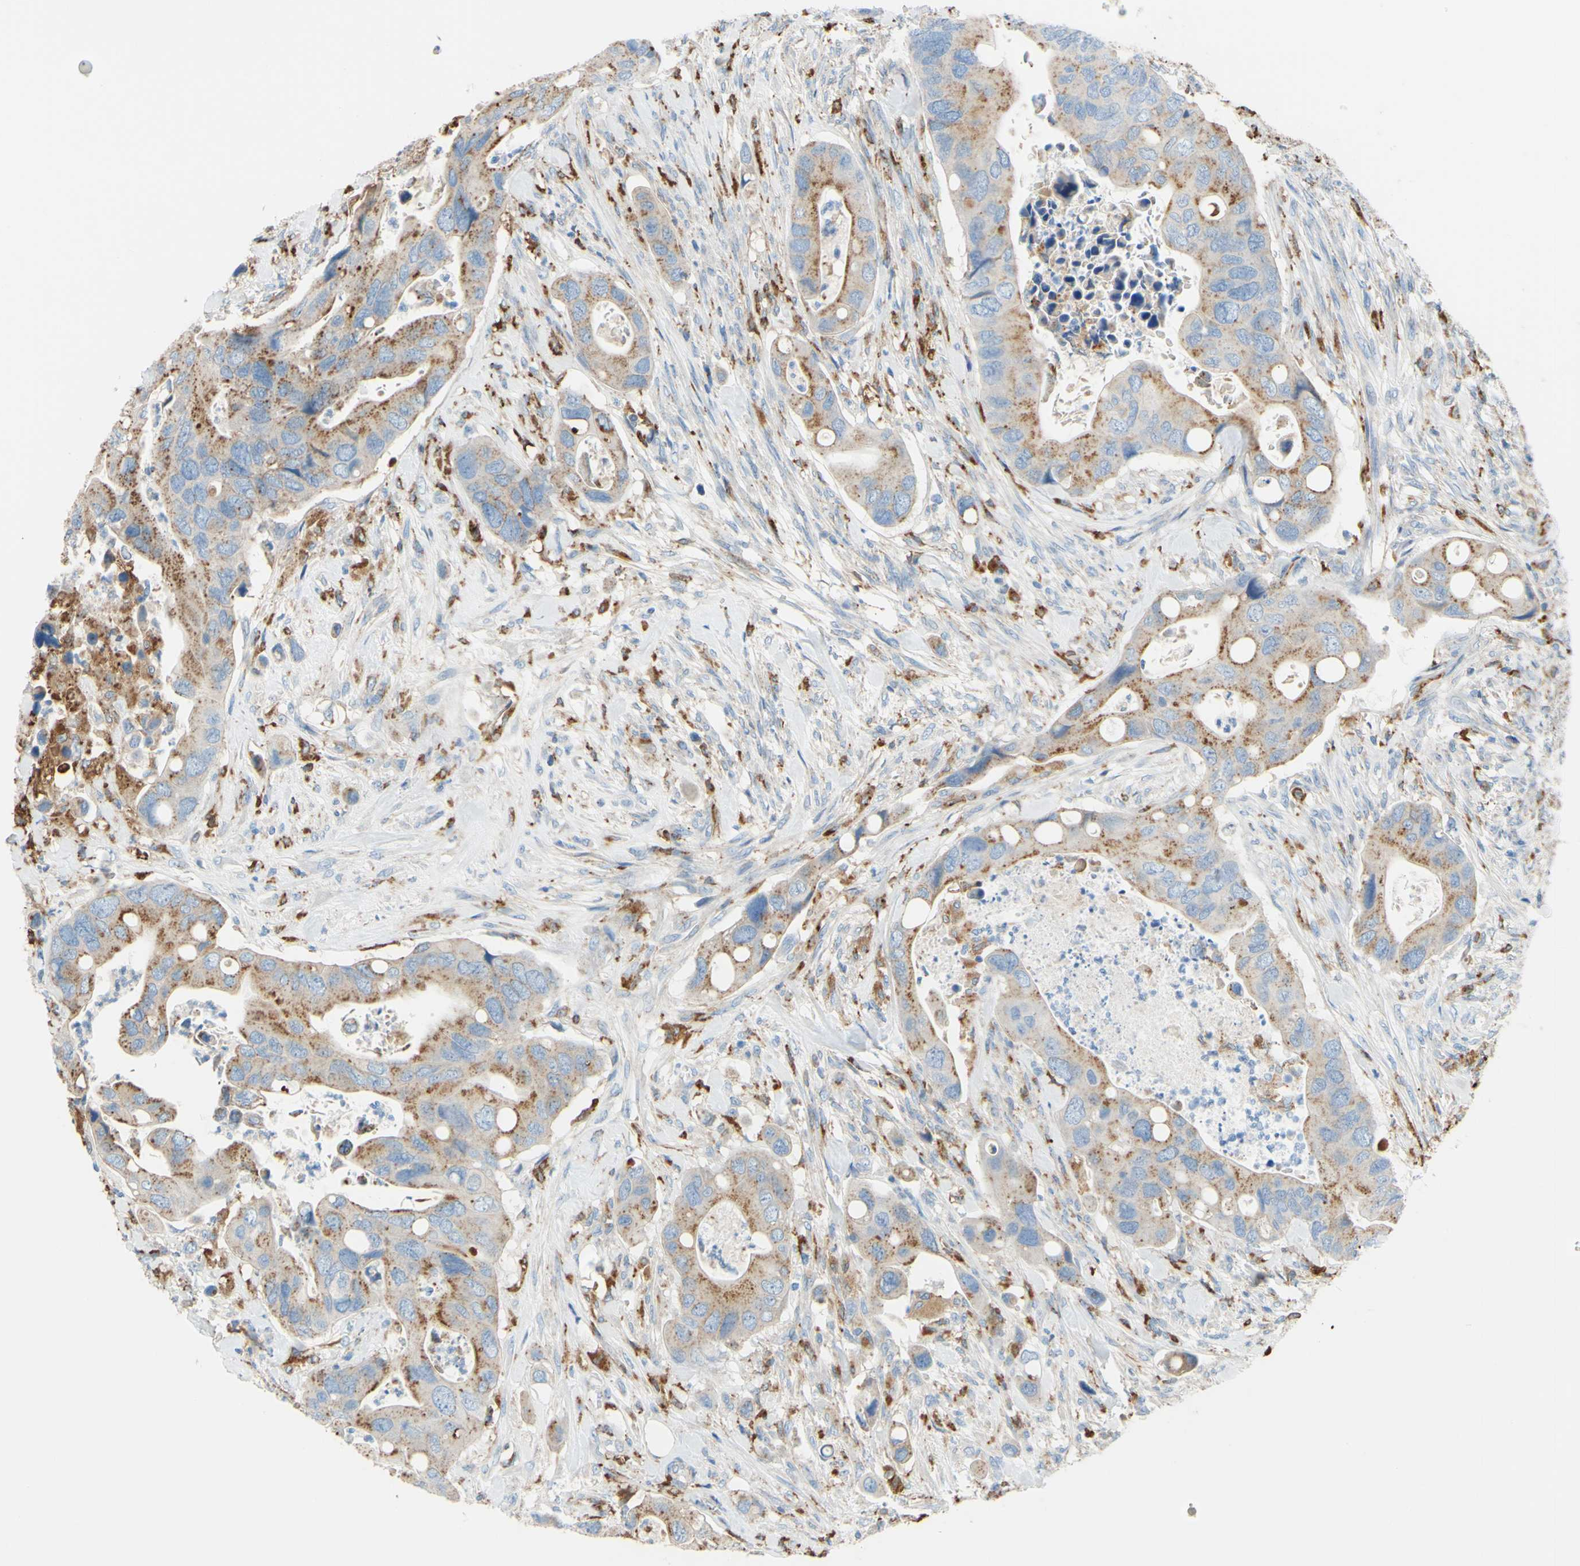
{"staining": {"intensity": "moderate", "quantity": ">75%", "location": "cytoplasmic/membranous"}, "tissue": "colorectal cancer", "cell_type": "Tumor cells", "image_type": "cancer", "snomed": [{"axis": "morphology", "description": "Adenocarcinoma, NOS"}, {"axis": "topography", "description": "Rectum"}], "caption": "Immunohistochemical staining of human colorectal cancer displays medium levels of moderate cytoplasmic/membranous positivity in about >75% of tumor cells. (Stains: DAB in brown, nuclei in blue, Microscopy: brightfield microscopy at high magnification).", "gene": "CTSD", "patient": {"sex": "female", "age": 57}}